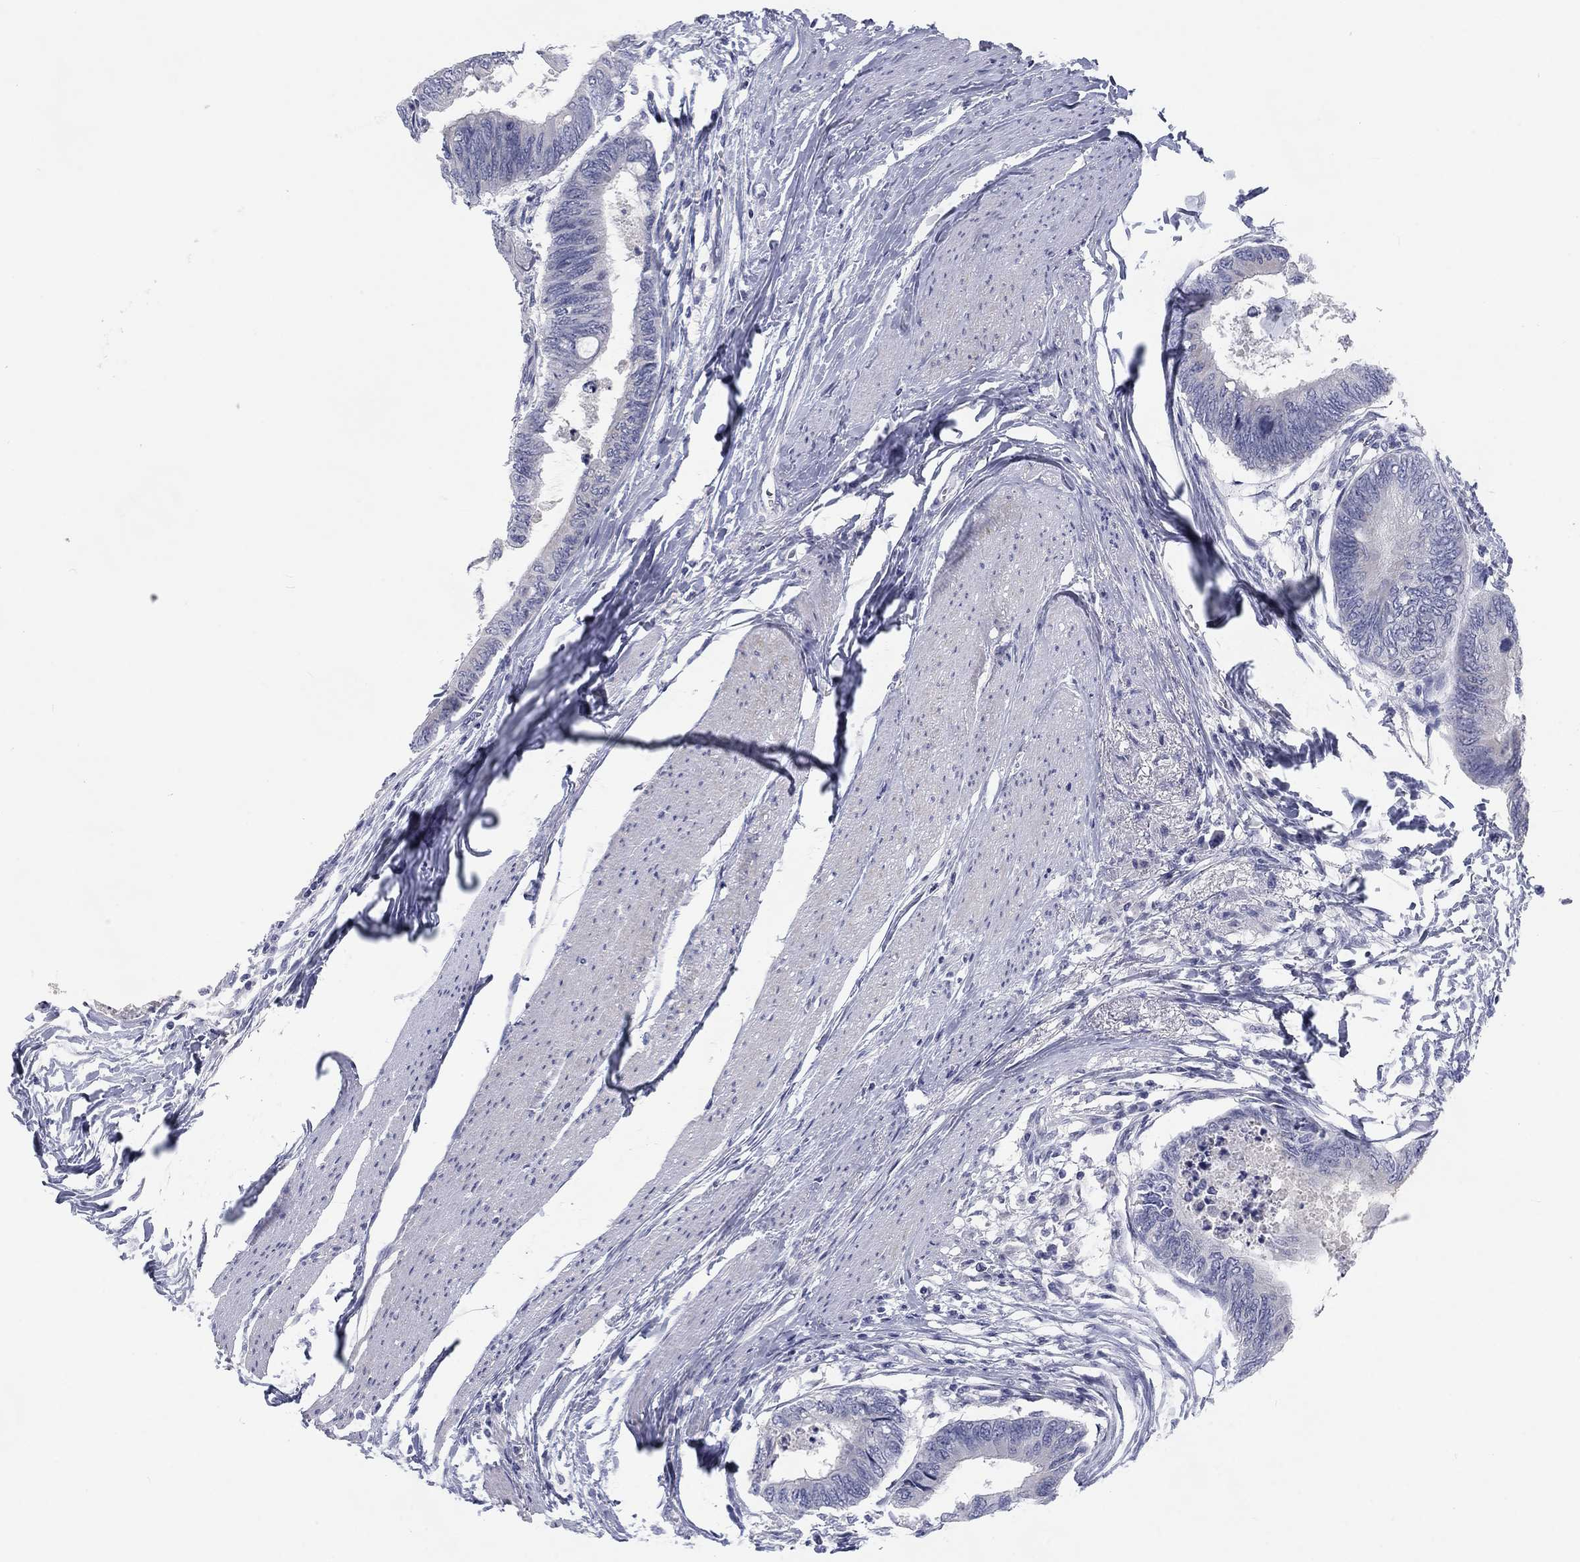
{"staining": {"intensity": "negative", "quantity": "none", "location": "none"}, "tissue": "colorectal cancer", "cell_type": "Tumor cells", "image_type": "cancer", "snomed": [{"axis": "morphology", "description": "Normal tissue, NOS"}, {"axis": "morphology", "description": "Adenocarcinoma, NOS"}, {"axis": "topography", "description": "Rectum"}, {"axis": "topography", "description": "Peripheral nerve tissue"}], "caption": "The immunohistochemistry micrograph has no significant expression in tumor cells of colorectal adenocarcinoma tissue.", "gene": "CALB1", "patient": {"sex": "male", "age": 92}}